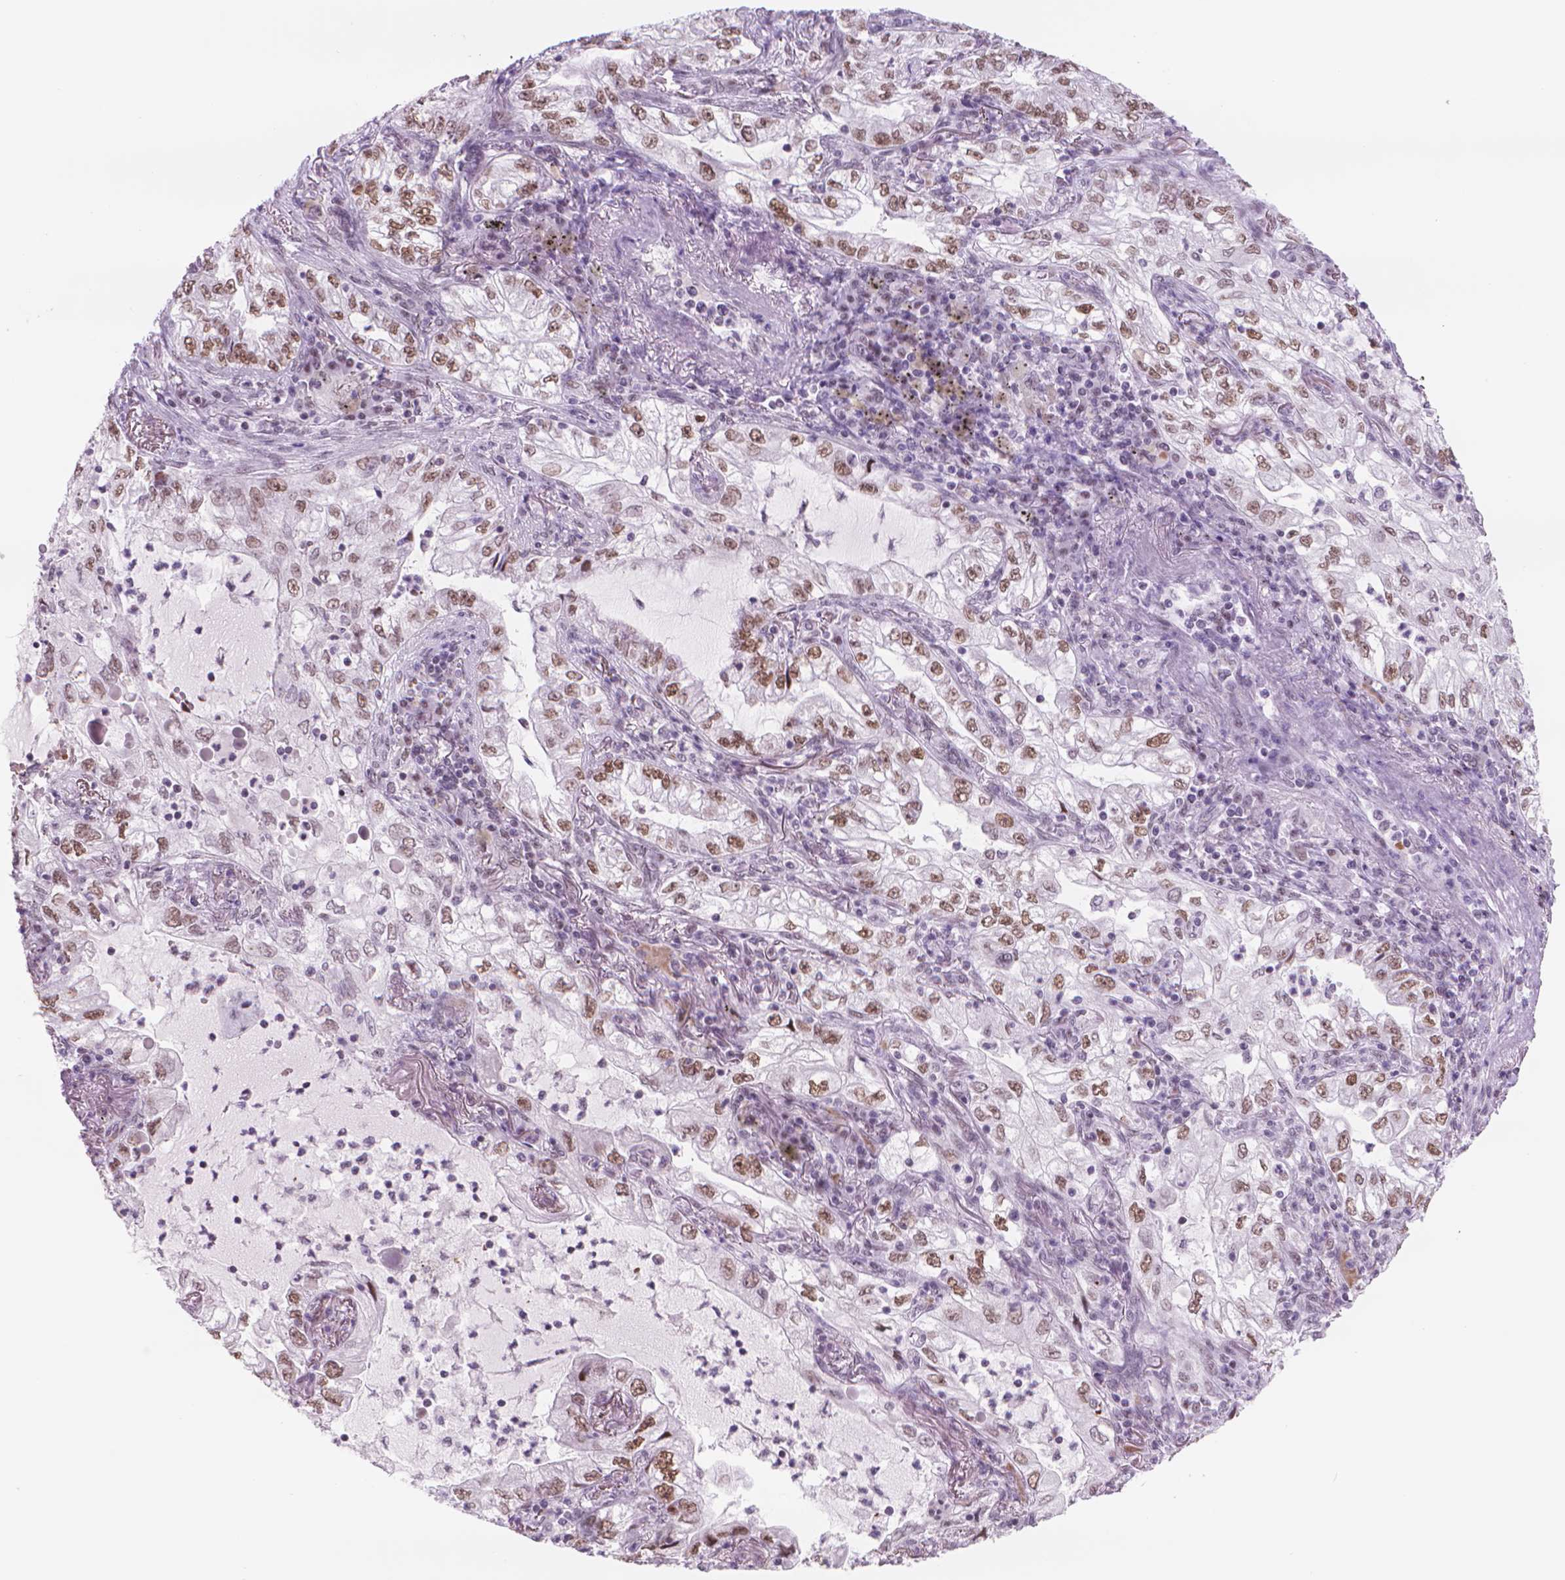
{"staining": {"intensity": "moderate", "quantity": ">75%", "location": "nuclear"}, "tissue": "lung cancer", "cell_type": "Tumor cells", "image_type": "cancer", "snomed": [{"axis": "morphology", "description": "Adenocarcinoma, NOS"}, {"axis": "topography", "description": "Lung"}], "caption": "Immunohistochemistry (IHC) (DAB (3,3'-diaminobenzidine)) staining of human lung adenocarcinoma reveals moderate nuclear protein expression in approximately >75% of tumor cells. The protein is stained brown, and the nuclei are stained in blue (DAB IHC with brightfield microscopy, high magnification).", "gene": "POLR3D", "patient": {"sex": "female", "age": 73}}